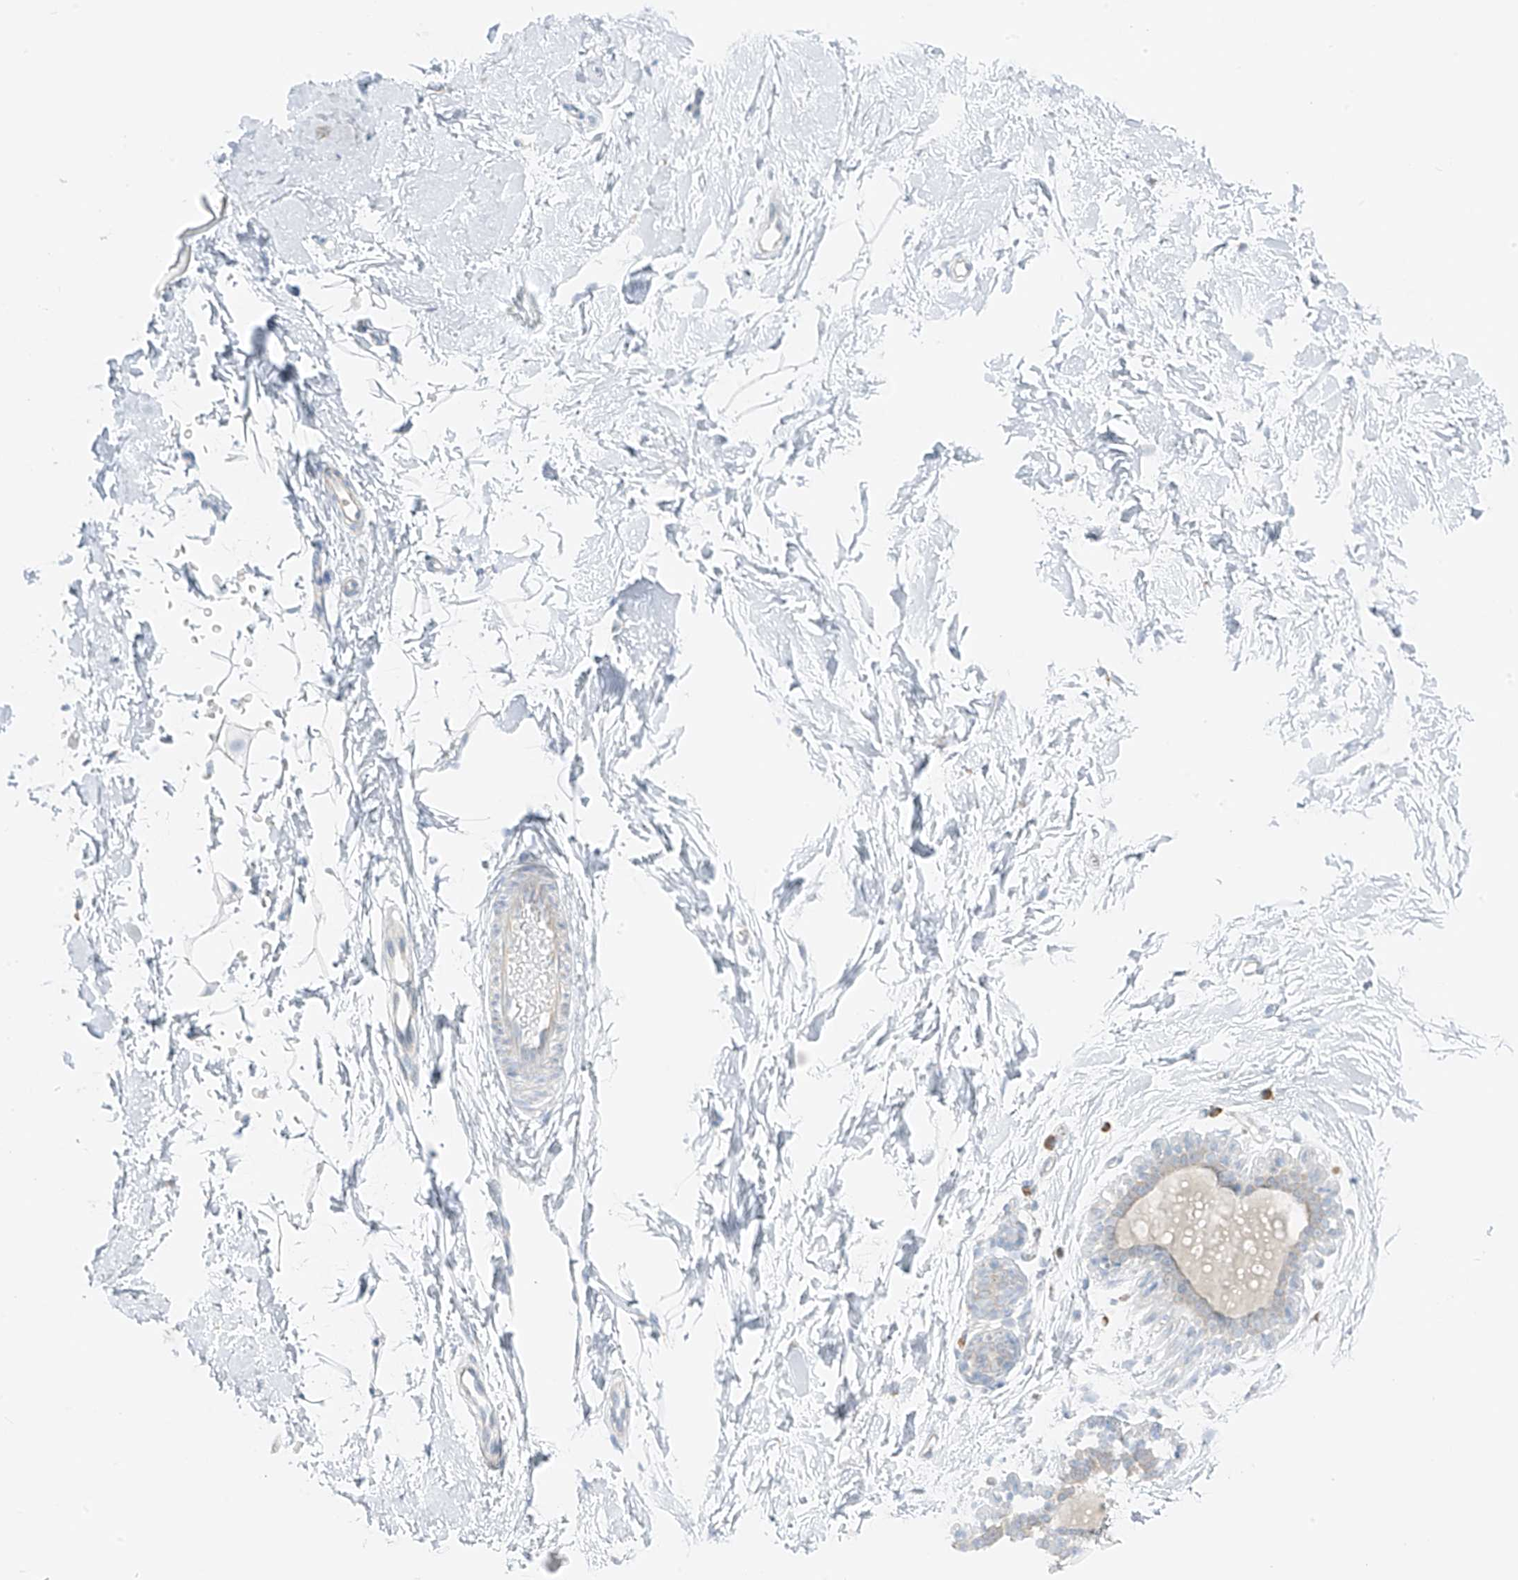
{"staining": {"intensity": "negative", "quantity": "none", "location": "none"}, "tissue": "soft tissue", "cell_type": "Fibroblasts", "image_type": "normal", "snomed": [{"axis": "morphology", "description": "Normal tissue, NOS"}, {"axis": "topography", "description": "Breast"}], "caption": "This is an immunohistochemistry (IHC) micrograph of normal soft tissue. There is no positivity in fibroblasts.", "gene": "LRRC59", "patient": {"sex": "female", "age": 23}}